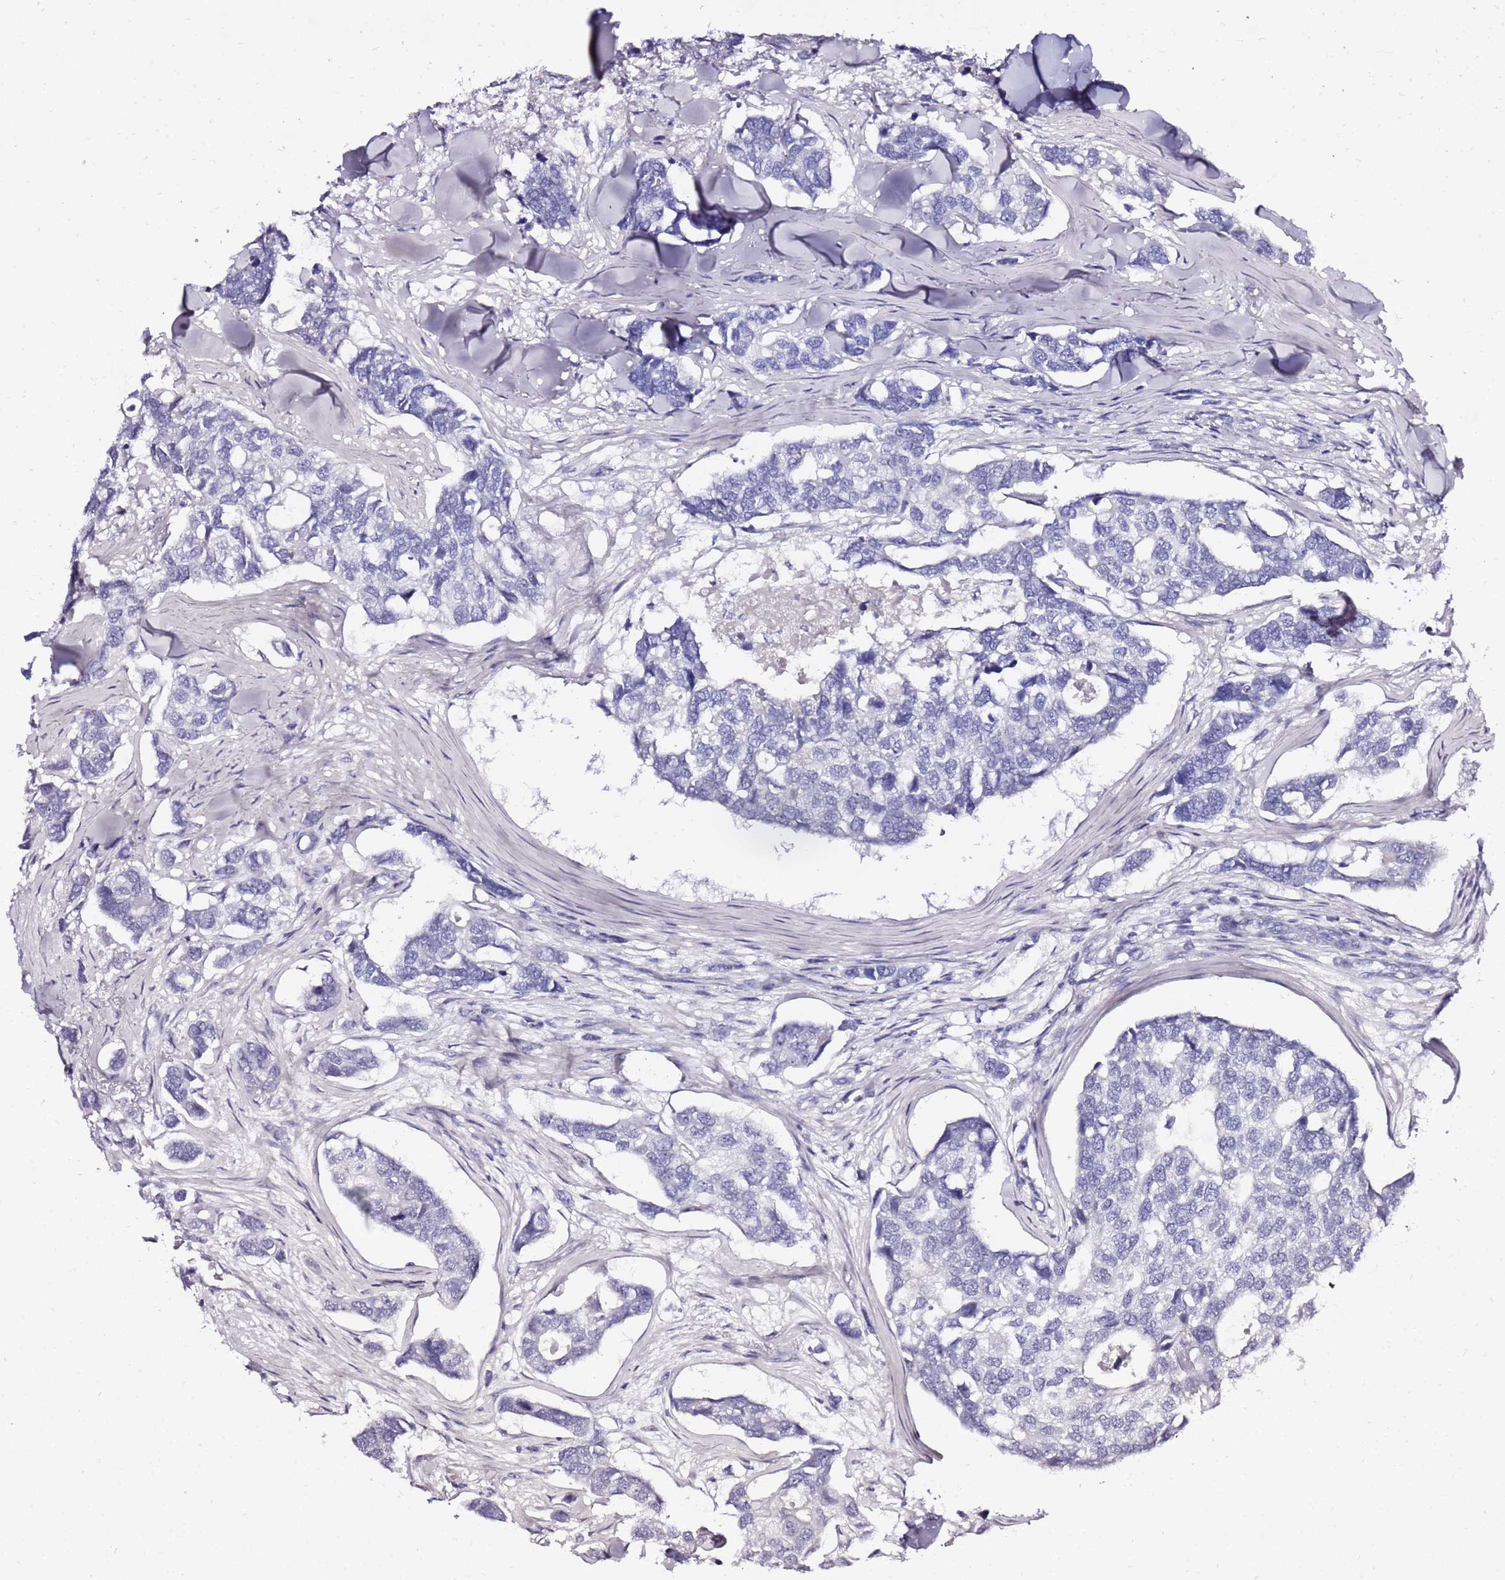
{"staining": {"intensity": "negative", "quantity": "none", "location": "none"}, "tissue": "breast cancer", "cell_type": "Tumor cells", "image_type": "cancer", "snomed": [{"axis": "morphology", "description": "Duct carcinoma"}, {"axis": "topography", "description": "Breast"}], "caption": "Immunohistochemical staining of human breast cancer (intraductal carcinoma) demonstrates no significant positivity in tumor cells.", "gene": "LIPF", "patient": {"sex": "female", "age": 83}}